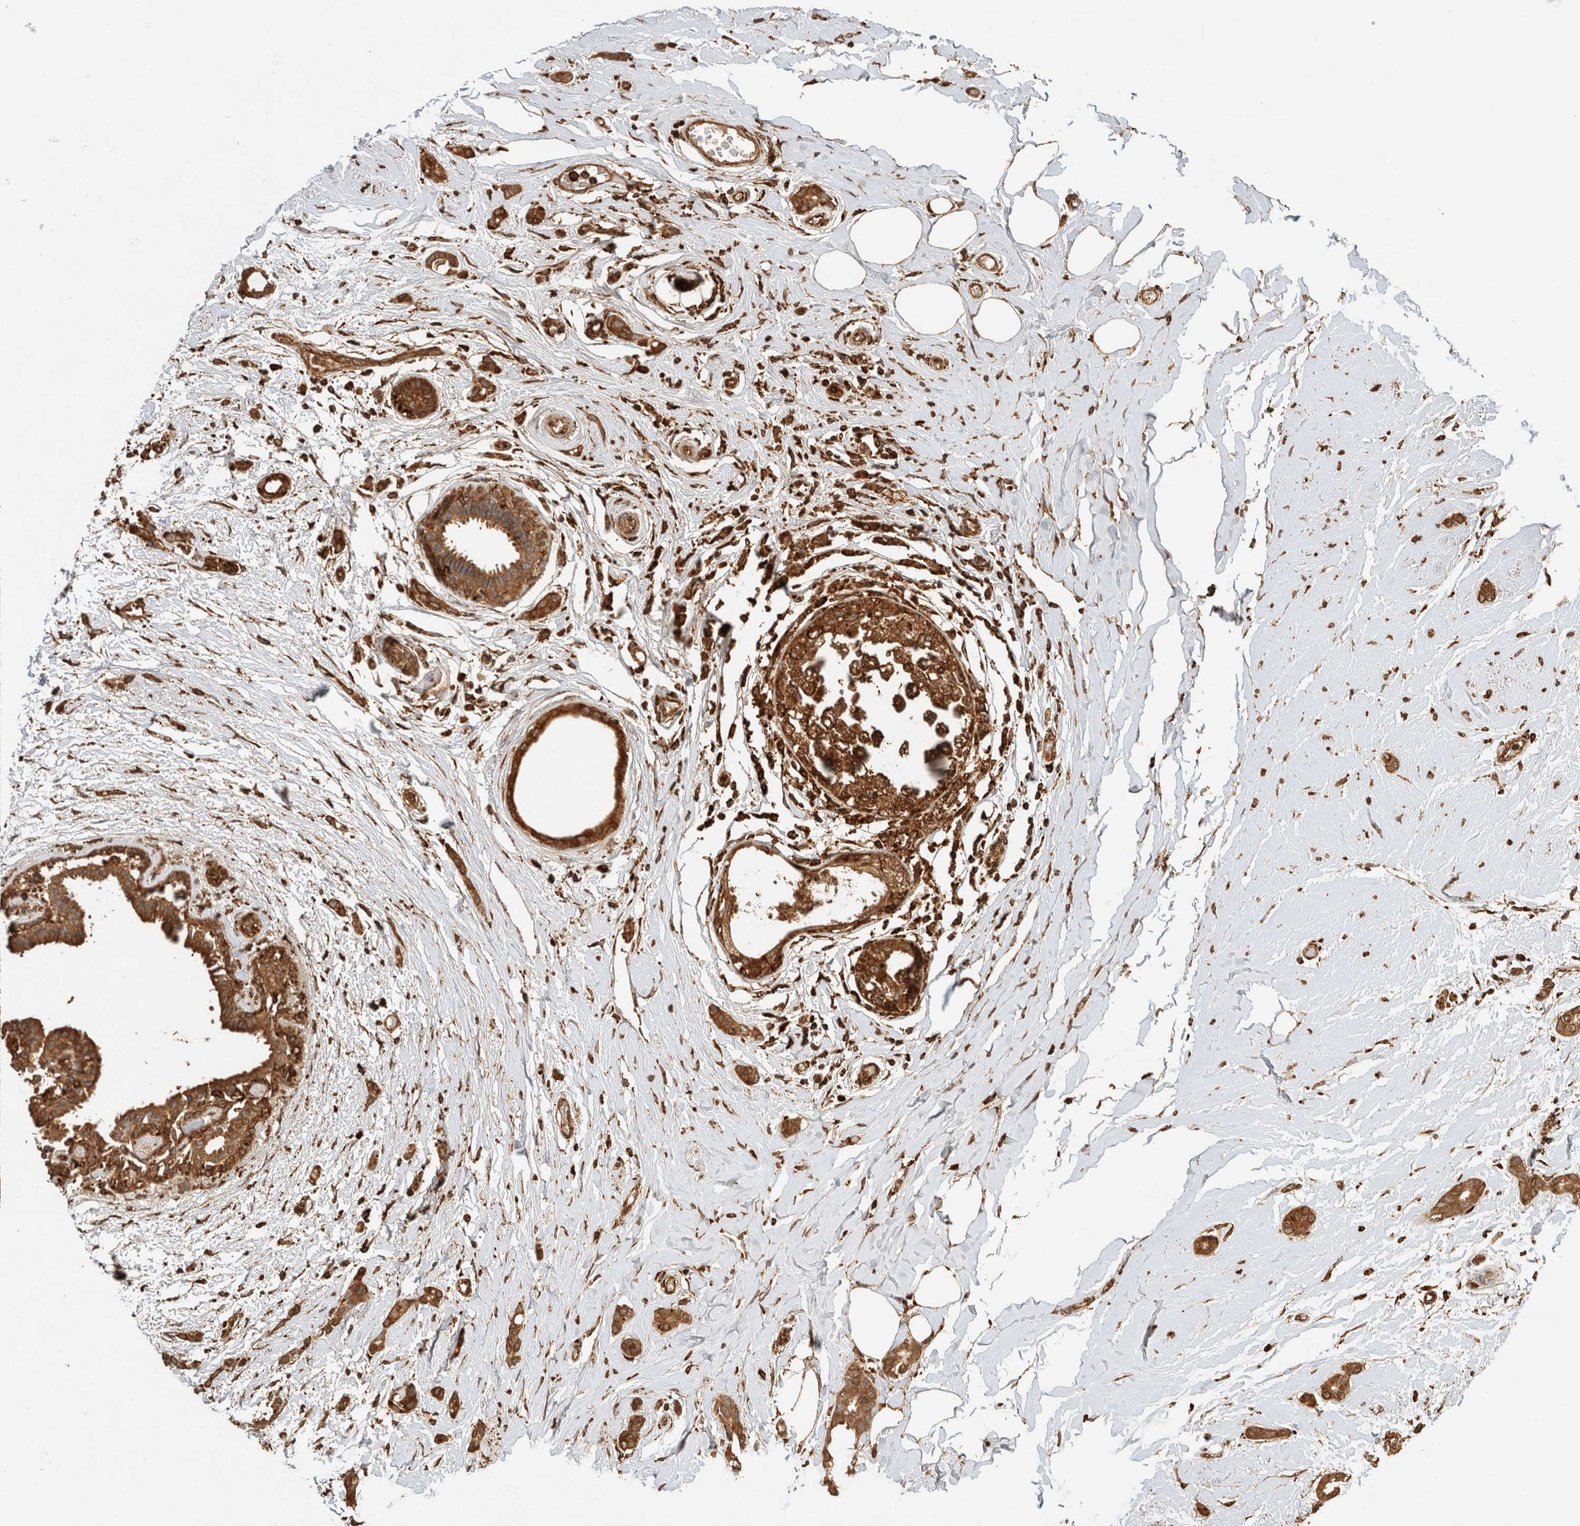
{"staining": {"intensity": "moderate", "quantity": ">75%", "location": "cytoplasmic/membranous"}, "tissue": "breast cancer", "cell_type": "Tumor cells", "image_type": "cancer", "snomed": [{"axis": "morphology", "description": "Duct carcinoma"}, {"axis": "topography", "description": "Breast"}], "caption": "Immunohistochemistry micrograph of neoplastic tissue: breast cancer (intraductal carcinoma) stained using immunohistochemistry (IHC) displays medium levels of moderate protein expression localized specifically in the cytoplasmic/membranous of tumor cells, appearing as a cytoplasmic/membranous brown color.", "gene": "ERAP1", "patient": {"sex": "female", "age": 55}}